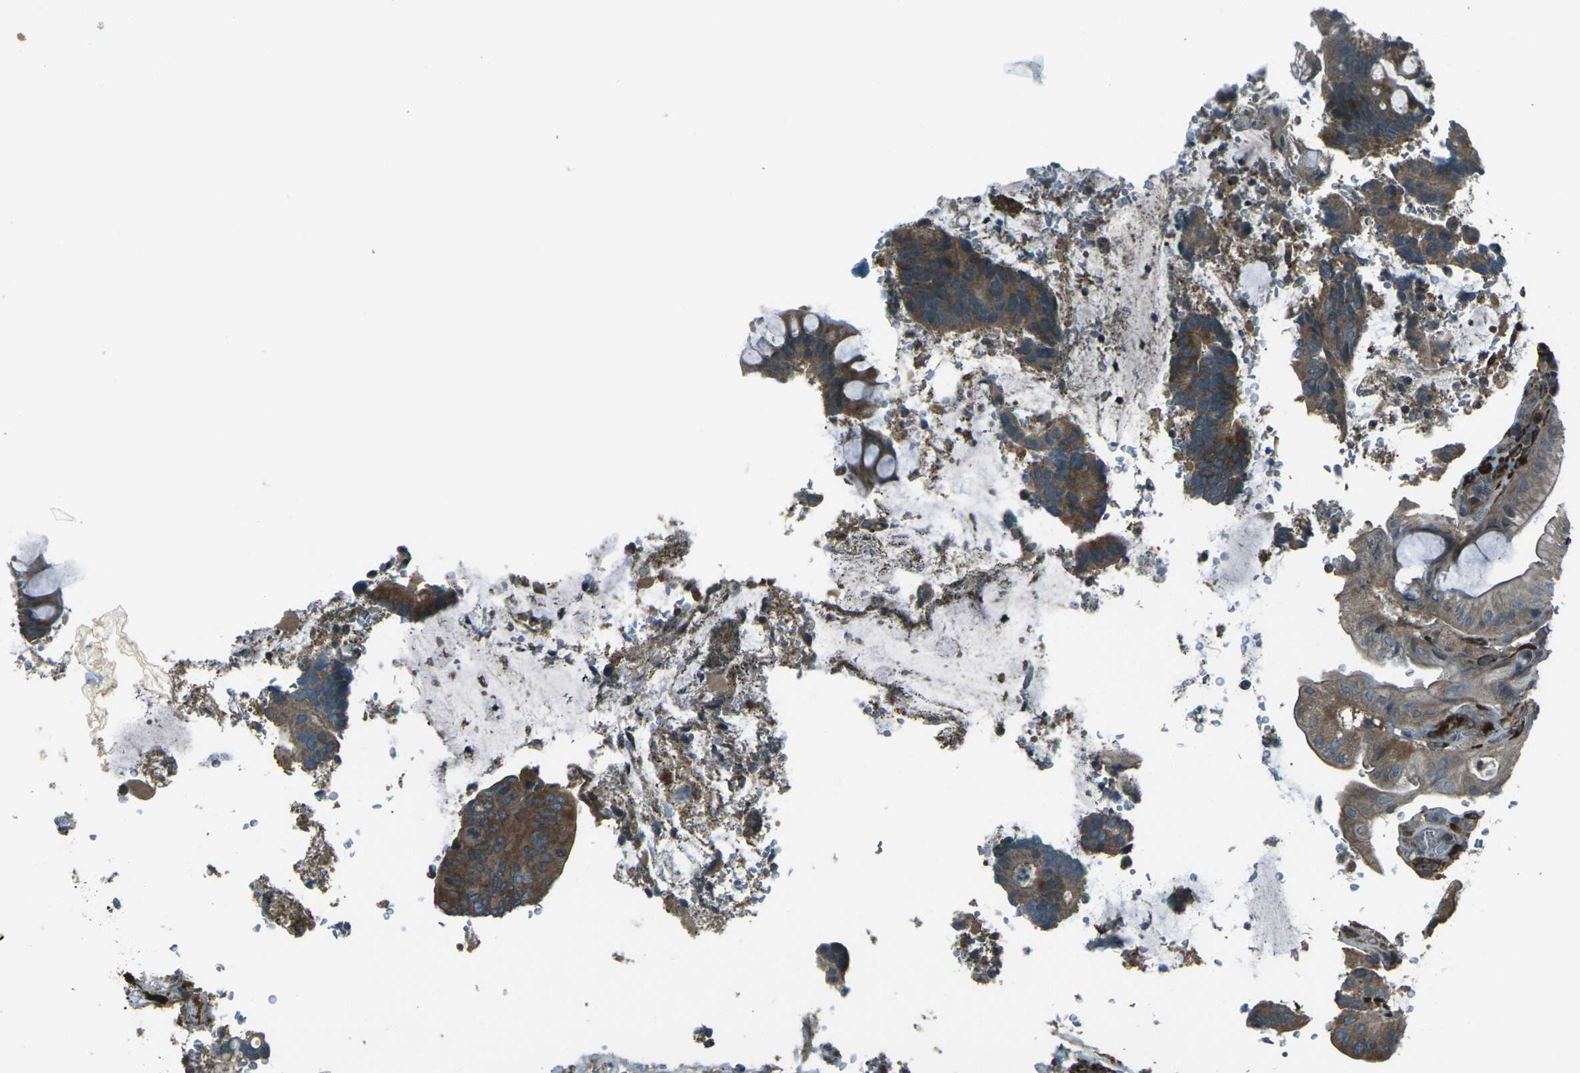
{"staining": {"intensity": "weak", "quantity": ">75%", "location": "cytoplasmic/membranous"}, "tissue": "colorectal cancer", "cell_type": "Tumor cells", "image_type": "cancer", "snomed": [{"axis": "morphology", "description": "Normal tissue, NOS"}, {"axis": "morphology", "description": "Adenocarcinoma, NOS"}, {"axis": "topography", "description": "Colon"}], "caption": "Colorectal cancer tissue displays weak cytoplasmic/membranous expression in approximately >75% of tumor cells Immunohistochemistry stains the protein of interest in brown and the nuclei are stained blue.", "gene": "LSMEM1", "patient": {"sex": "male", "age": 82}}